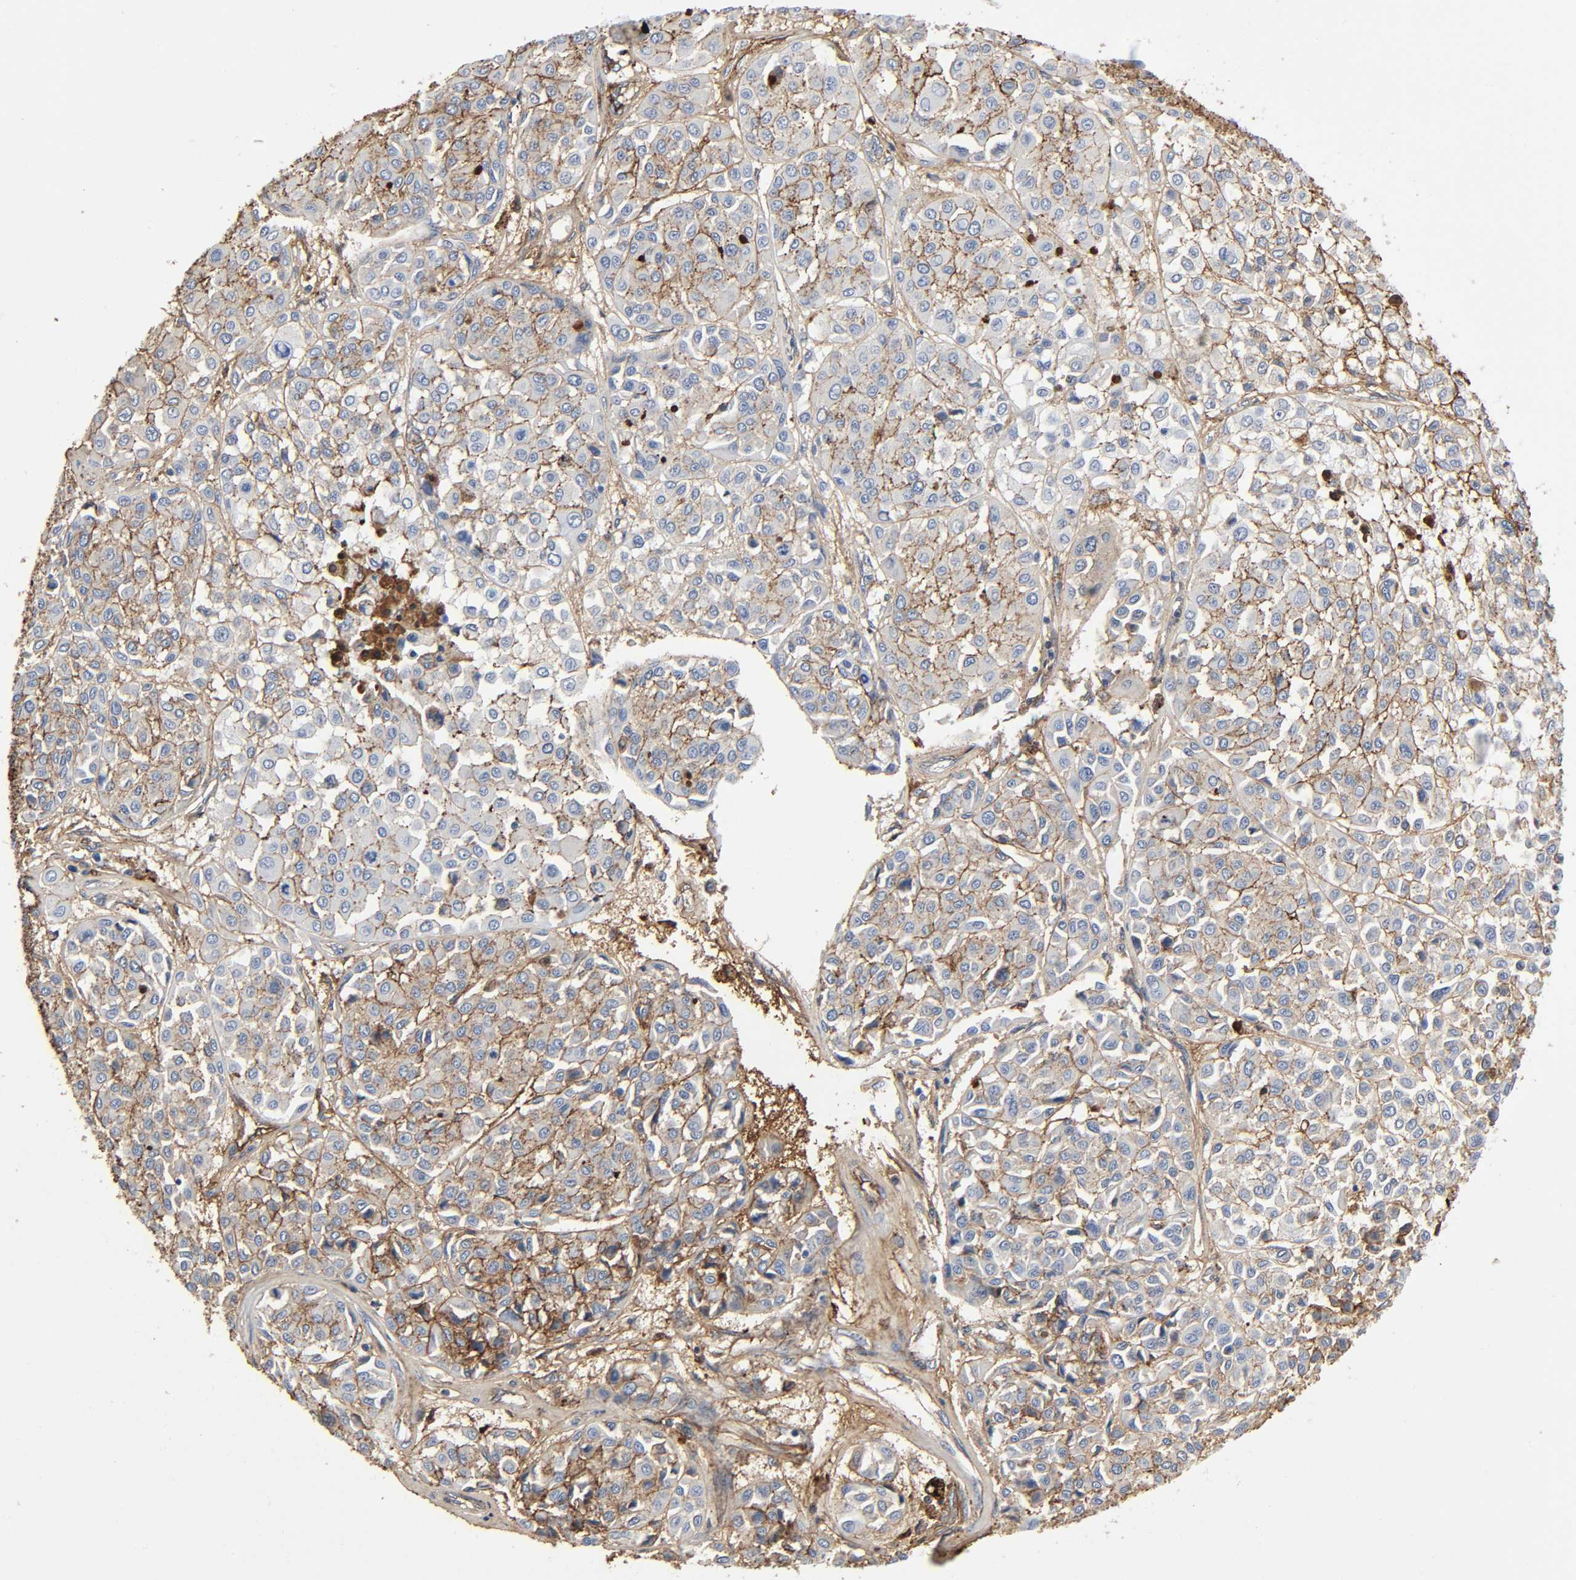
{"staining": {"intensity": "moderate", "quantity": "25%-75%", "location": "cytoplasmic/membranous"}, "tissue": "melanoma", "cell_type": "Tumor cells", "image_type": "cancer", "snomed": [{"axis": "morphology", "description": "Malignant melanoma, Metastatic site"}, {"axis": "topography", "description": "Soft tissue"}], "caption": "Melanoma stained with a protein marker reveals moderate staining in tumor cells.", "gene": "C3", "patient": {"sex": "male", "age": 41}}